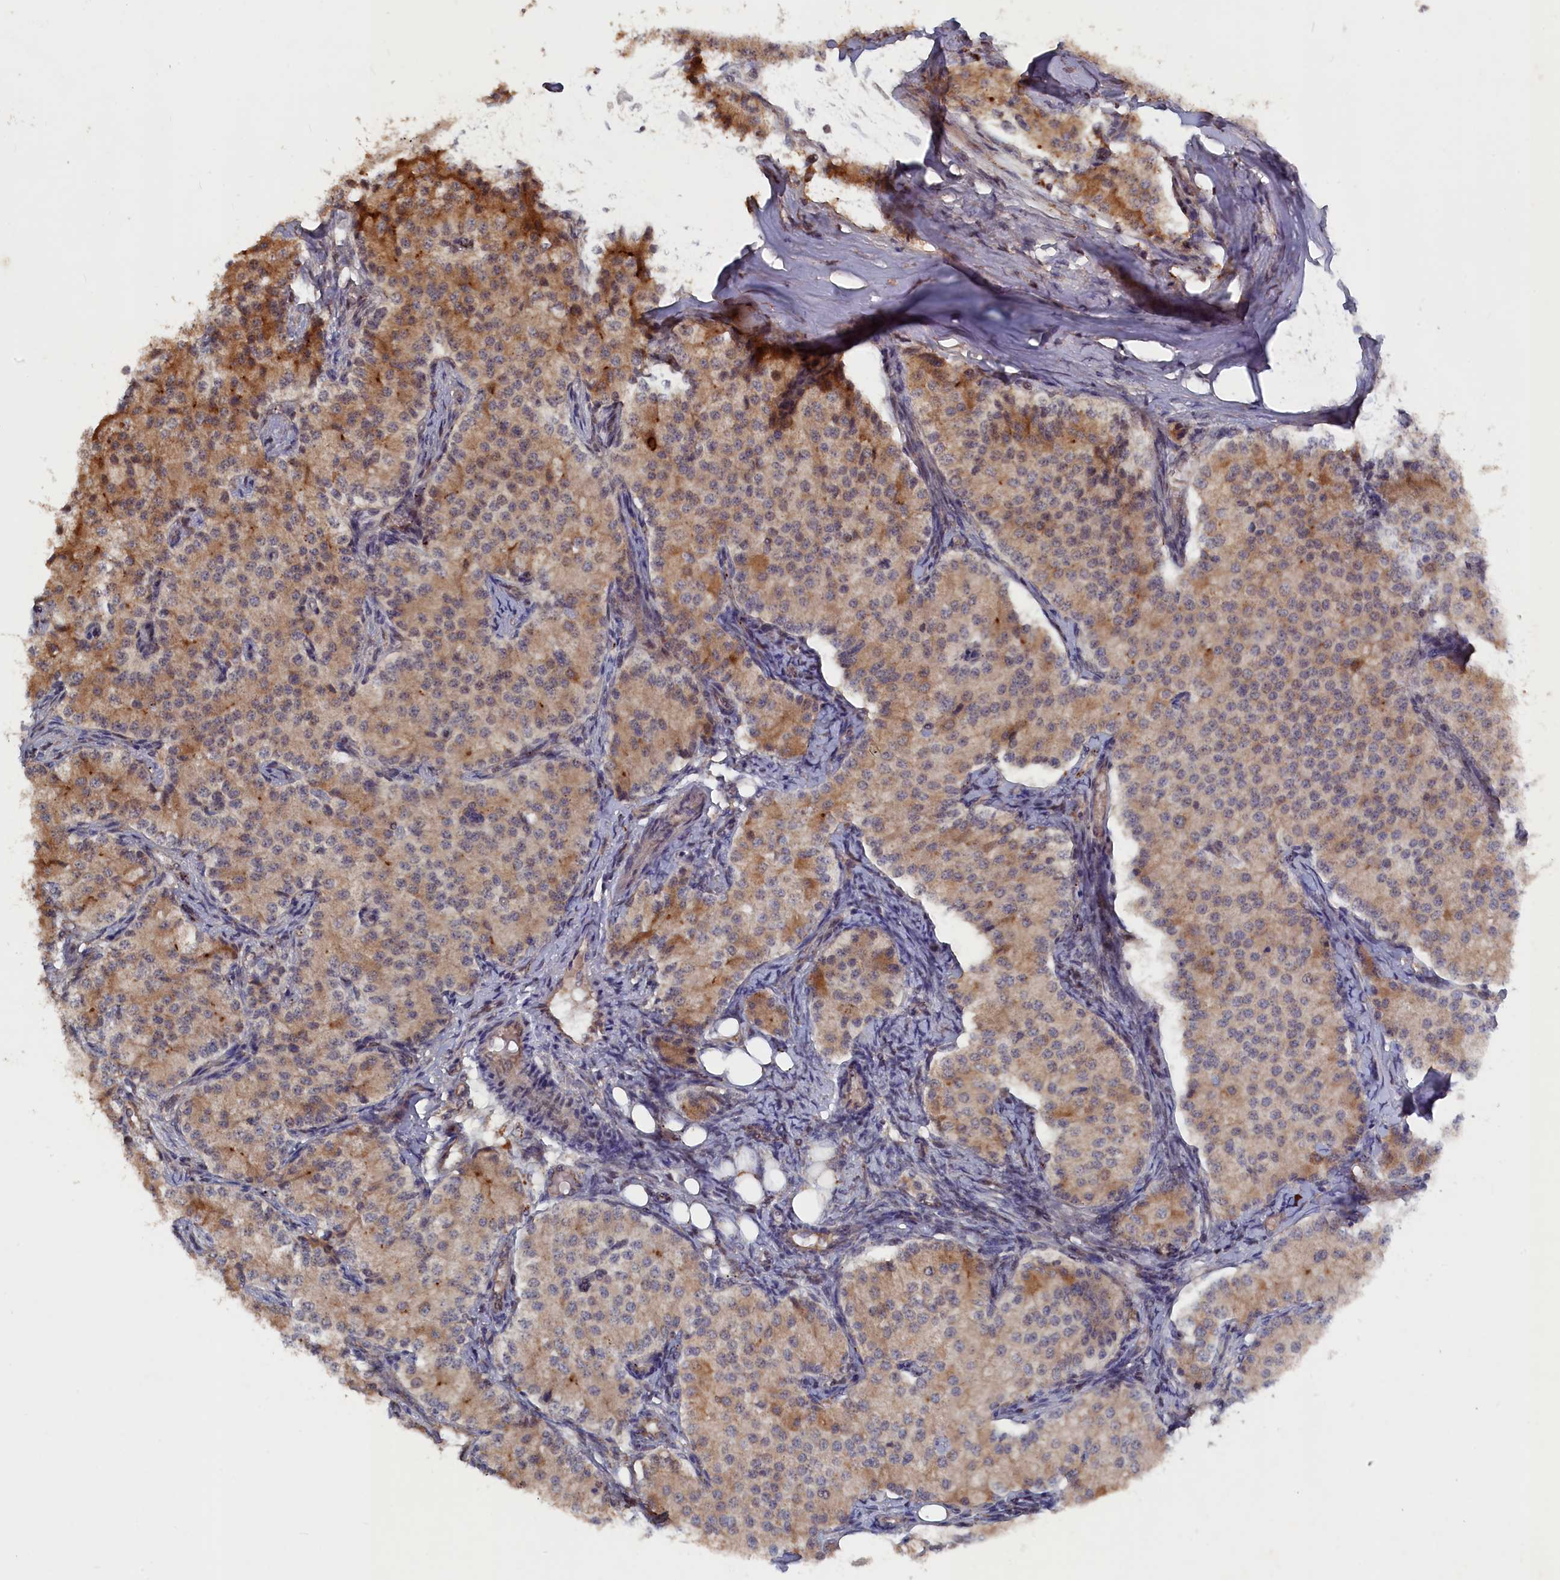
{"staining": {"intensity": "moderate", "quantity": "25%-75%", "location": "cytoplasmic/membranous"}, "tissue": "carcinoid", "cell_type": "Tumor cells", "image_type": "cancer", "snomed": [{"axis": "morphology", "description": "Carcinoid, malignant, NOS"}, {"axis": "topography", "description": "Colon"}], "caption": "Tumor cells demonstrate medium levels of moderate cytoplasmic/membranous staining in about 25%-75% of cells in human carcinoid.", "gene": "TMC5", "patient": {"sex": "female", "age": 52}}